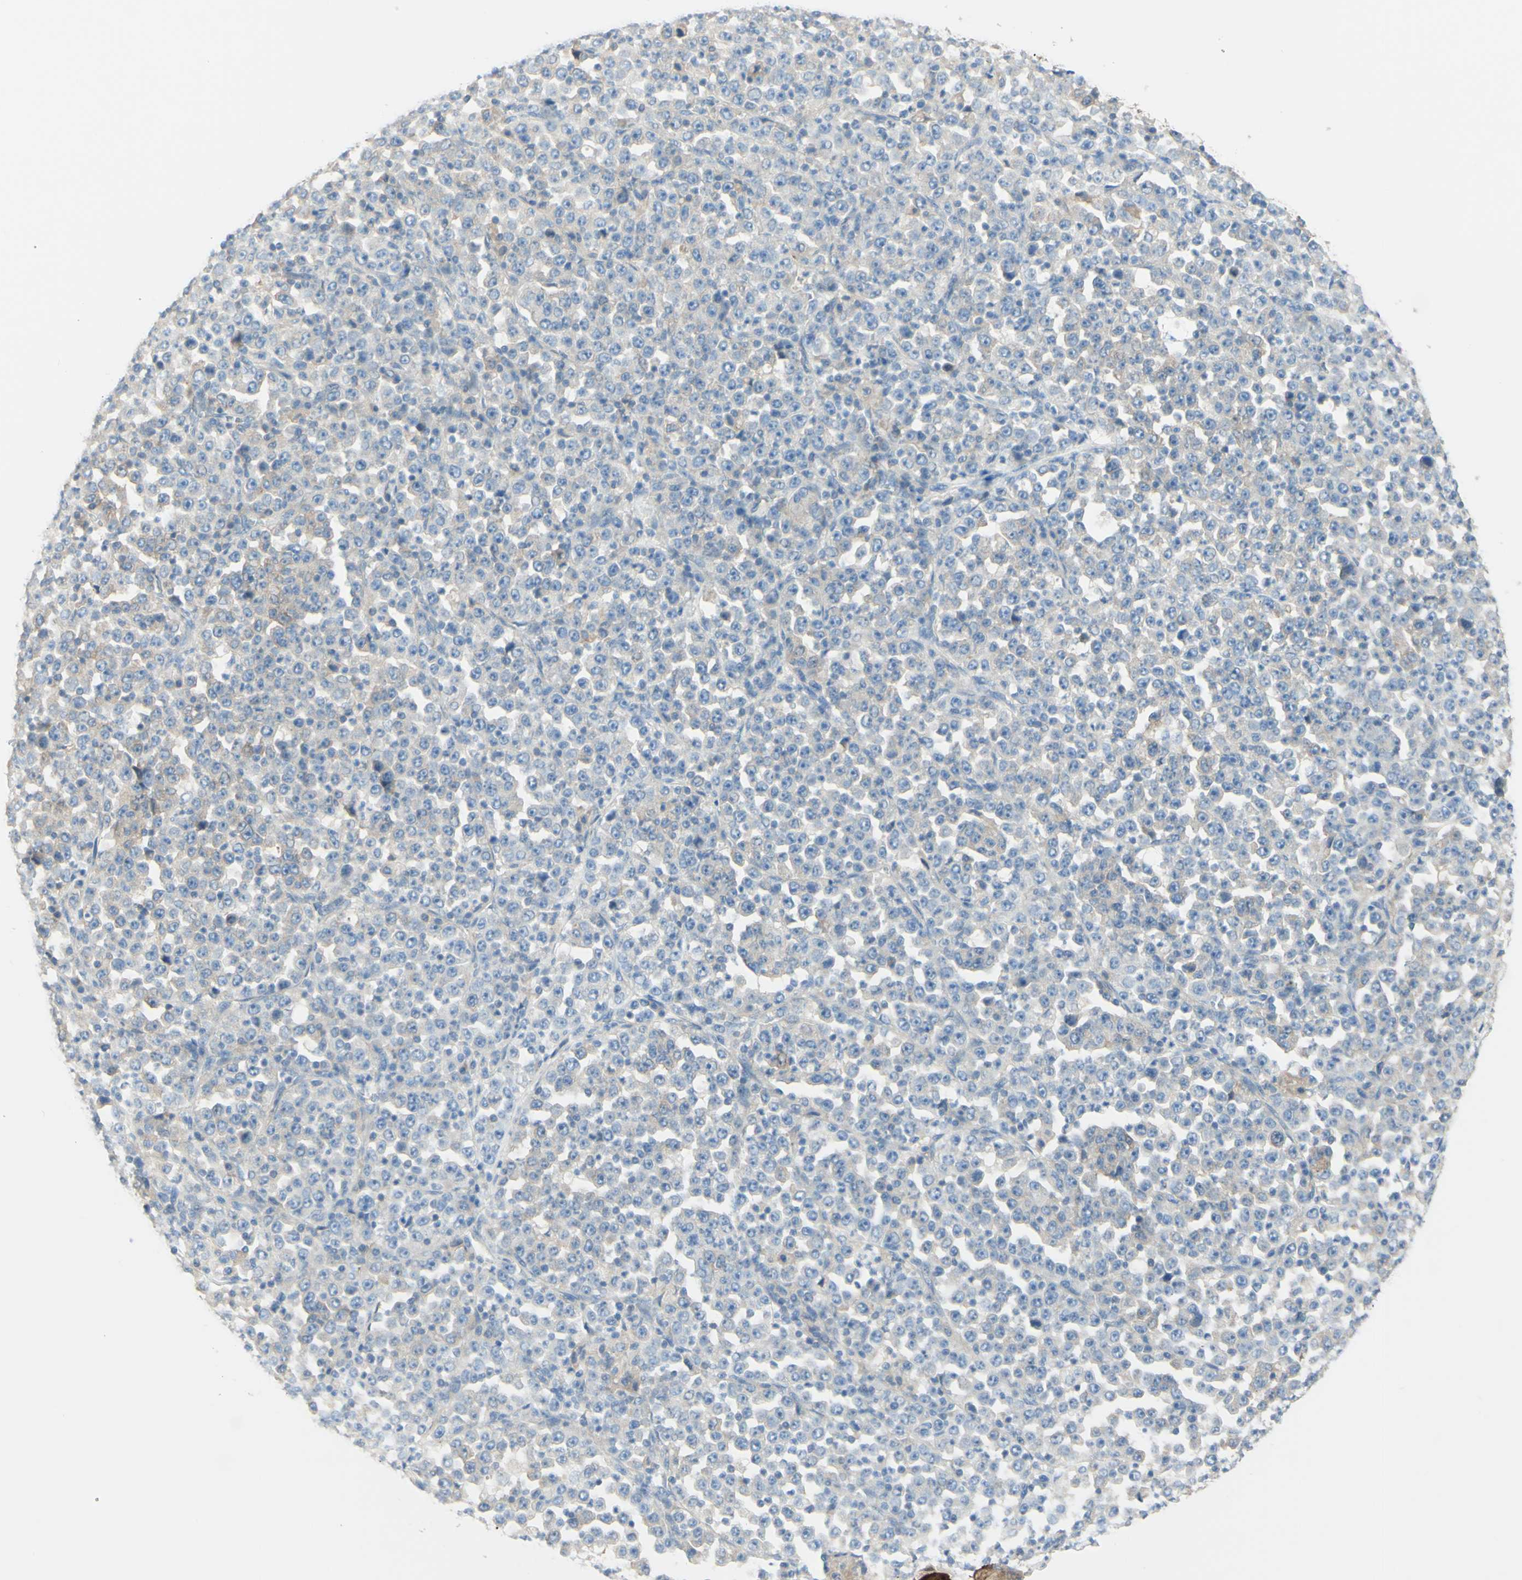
{"staining": {"intensity": "weak", "quantity": "<25%", "location": "cytoplasmic/membranous"}, "tissue": "stomach cancer", "cell_type": "Tumor cells", "image_type": "cancer", "snomed": [{"axis": "morphology", "description": "Normal tissue, NOS"}, {"axis": "morphology", "description": "Adenocarcinoma, NOS"}, {"axis": "topography", "description": "Stomach, upper"}, {"axis": "topography", "description": "Stomach"}], "caption": "Immunohistochemical staining of human adenocarcinoma (stomach) shows no significant expression in tumor cells.", "gene": "MTM1", "patient": {"sex": "male", "age": 59}}